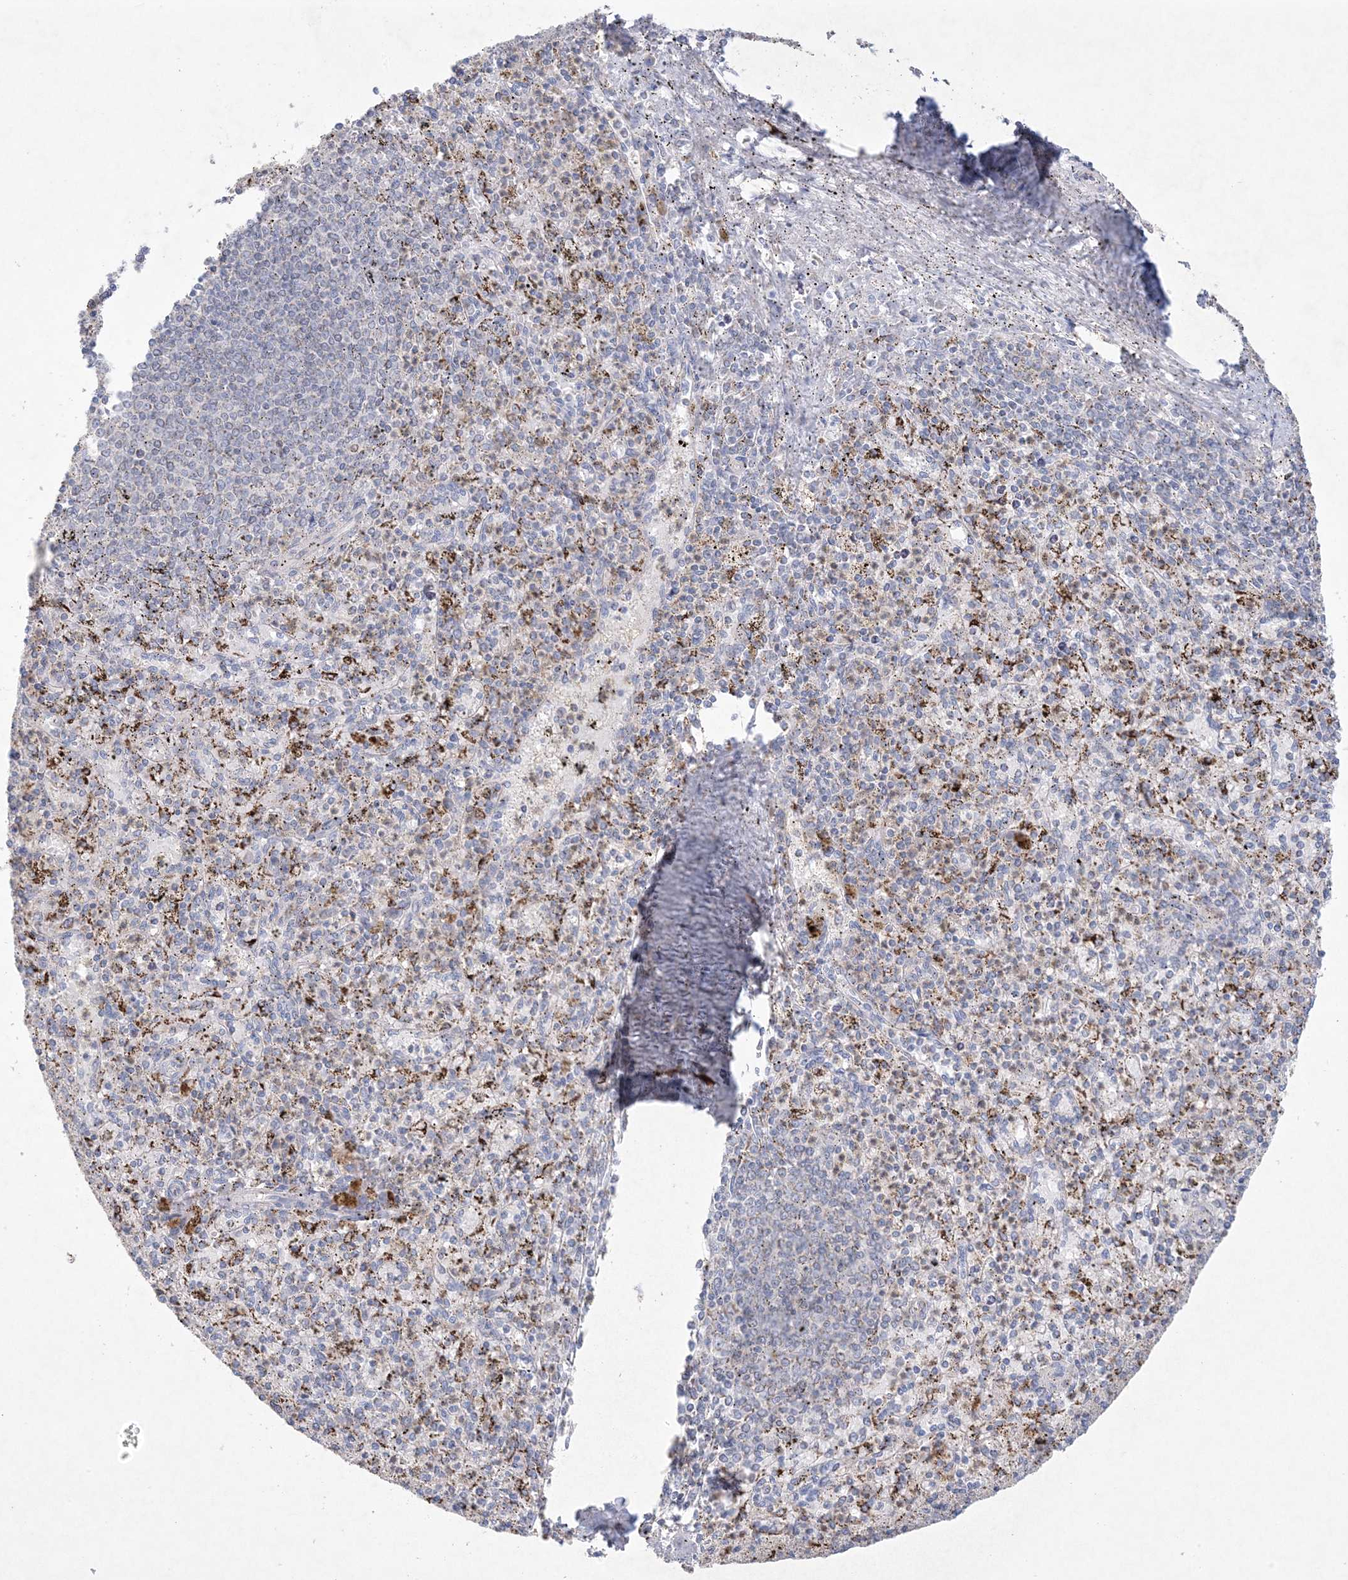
{"staining": {"intensity": "negative", "quantity": "none", "location": "none"}, "tissue": "spleen", "cell_type": "Cells in red pulp", "image_type": "normal", "snomed": [{"axis": "morphology", "description": "Normal tissue, NOS"}, {"axis": "topography", "description": "Spleen"}], "caption": "DAB immunohistochemical staining of benign spleen exhibits no significant expression in cells in red pulp. The staining was performed using DAB (3,3'-diaminobenzidine) to visualize the protein expression in brown, while the nuclei were stained in blue with hematoxylin (Magnification: 20x).", "gene": "KCTD6", "patient": {"sex": "male", "age": 72}}